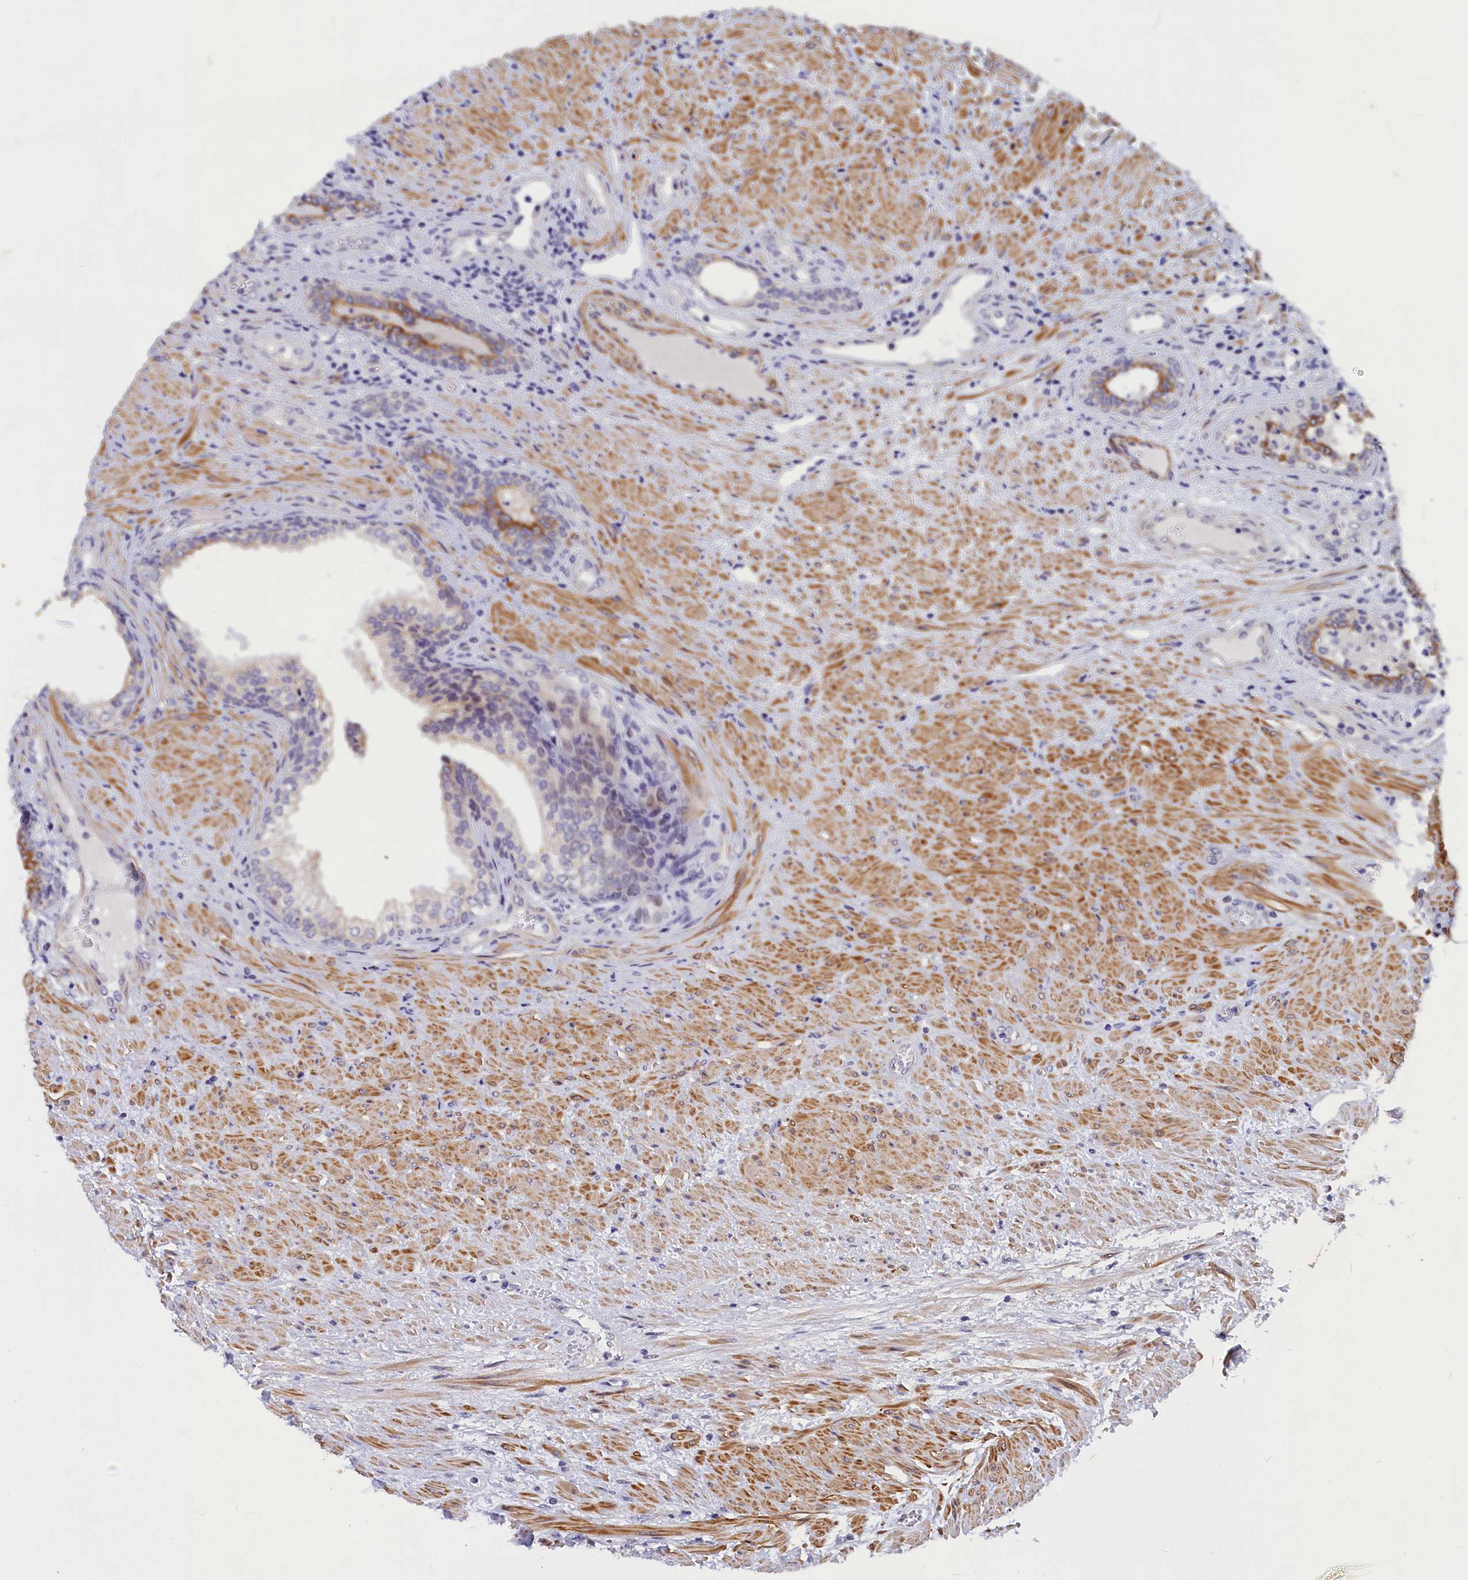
{"staining": {"intensity": "moderate", "quantity": "<25%", "location": "cytoplasmic/membranous"}, "tissue": "prostate", "cell_type": "Glandular cells", "image_type": "normal", "snomed": [{"axis": "morphology", "description": "Normal tissue, NOS"}, {"axis": "topography", "description": "Prostate"}], "caption": "Human prostate stained with a brown dye demonstrates moderate cytoplasmic/membranous positive staining in about <25% of glandular cells.", "gene": "ANKRD34B", "patient": {"sex": "male", "age": 76}}